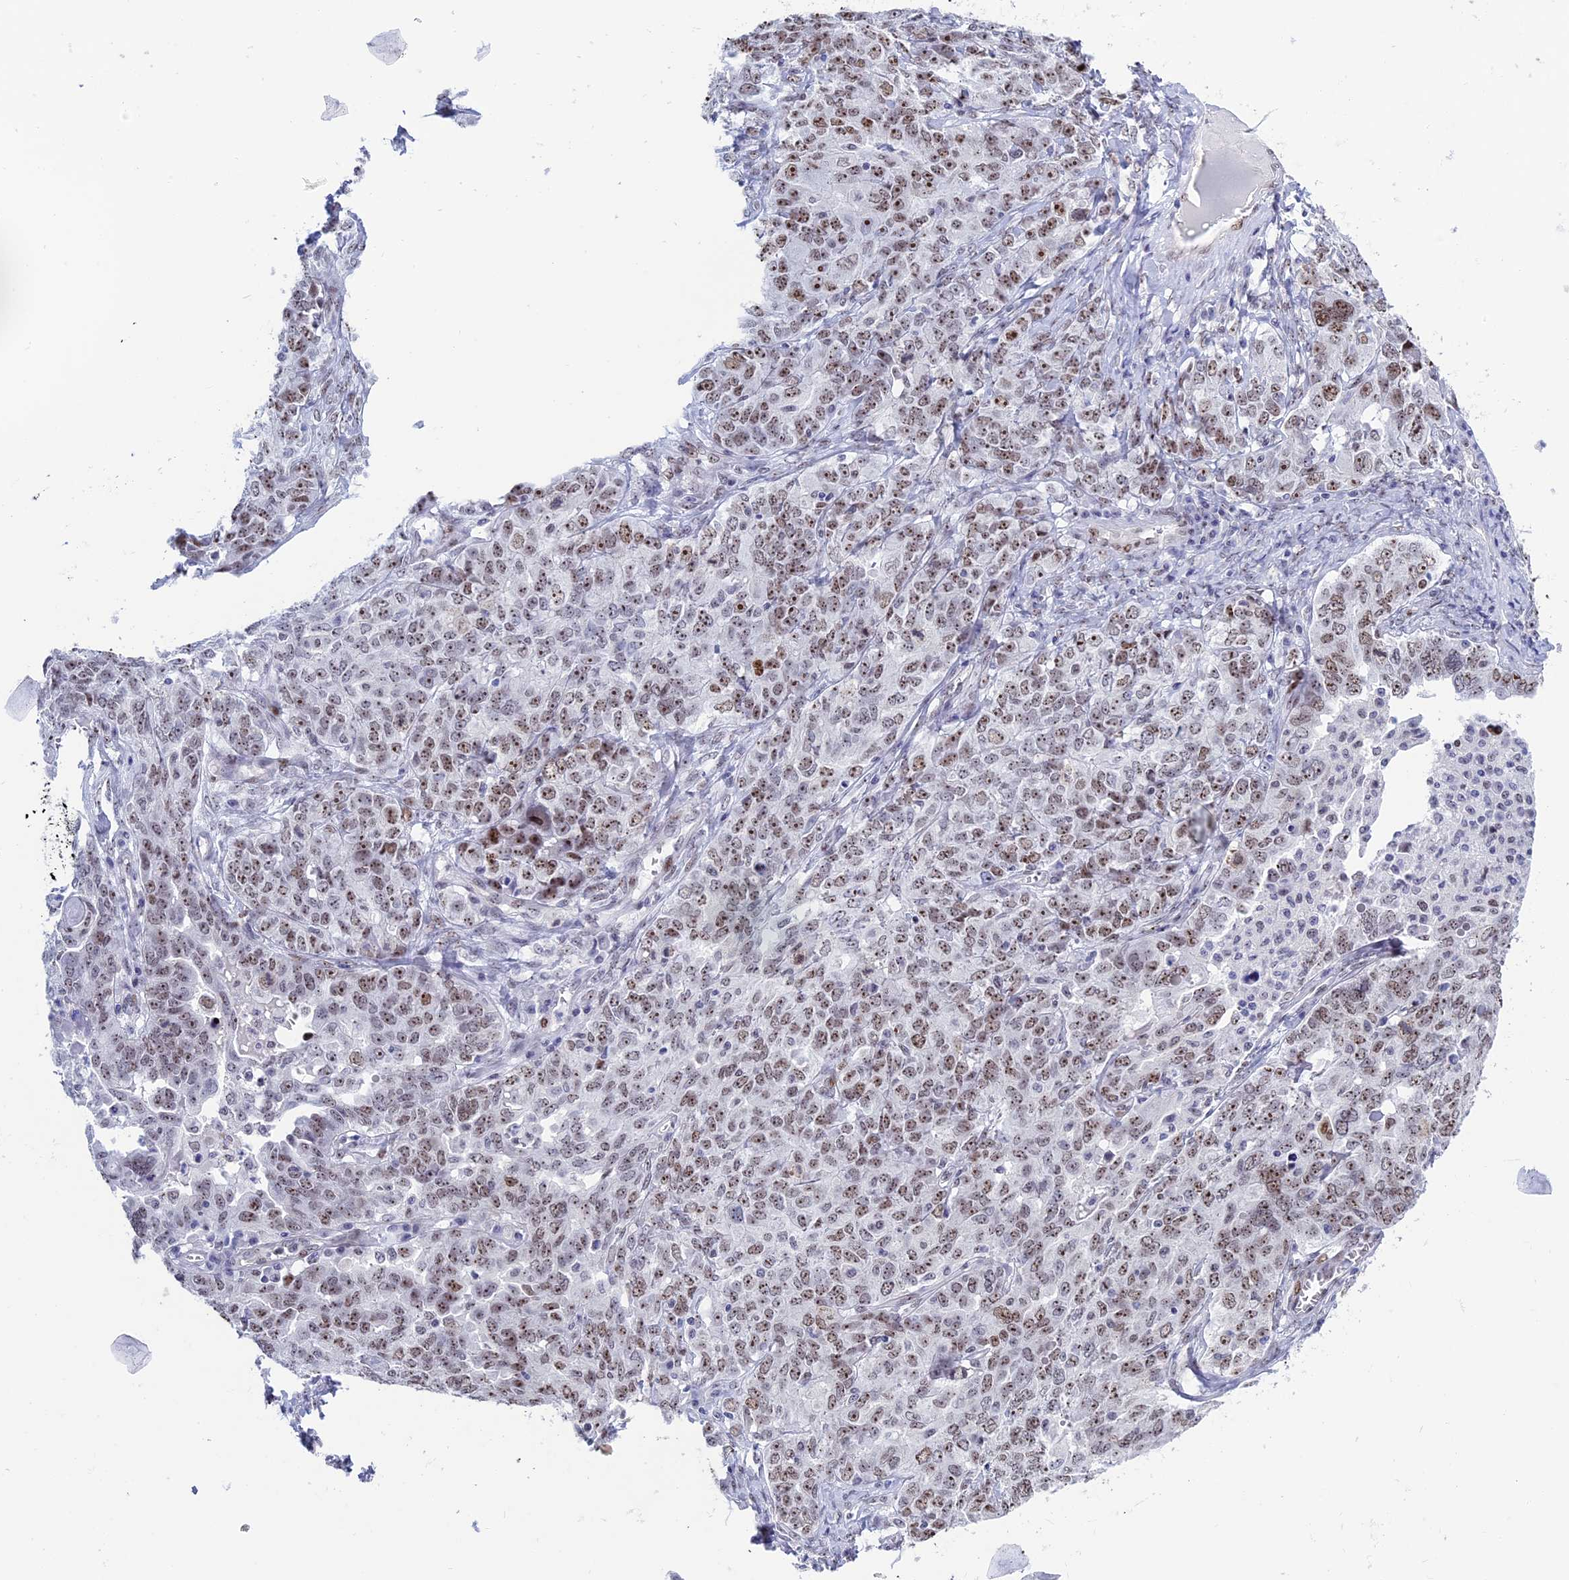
{"staining": {"intensity": "moderate", "quantity": ">75%", "location": "nuclear"}, "tissue": "ovarian cancer", "cell_type": "Tumor cells", "image_type": "cancer", "snomed": [{"axis": "morphology", "description": "Carcinoma, endometroid"}, {"axis": "topography", "description": "Ovary"}], "caption": "DAB (3,3'-diaminobenzidine) immunohistochemical staining of ovarian endometroid carcinoma displays moderate nuclear protein staining in approximately >75% of tumor cells.", "gene": "CCDC86", "patient": {"sex": "female", "age": 62}}